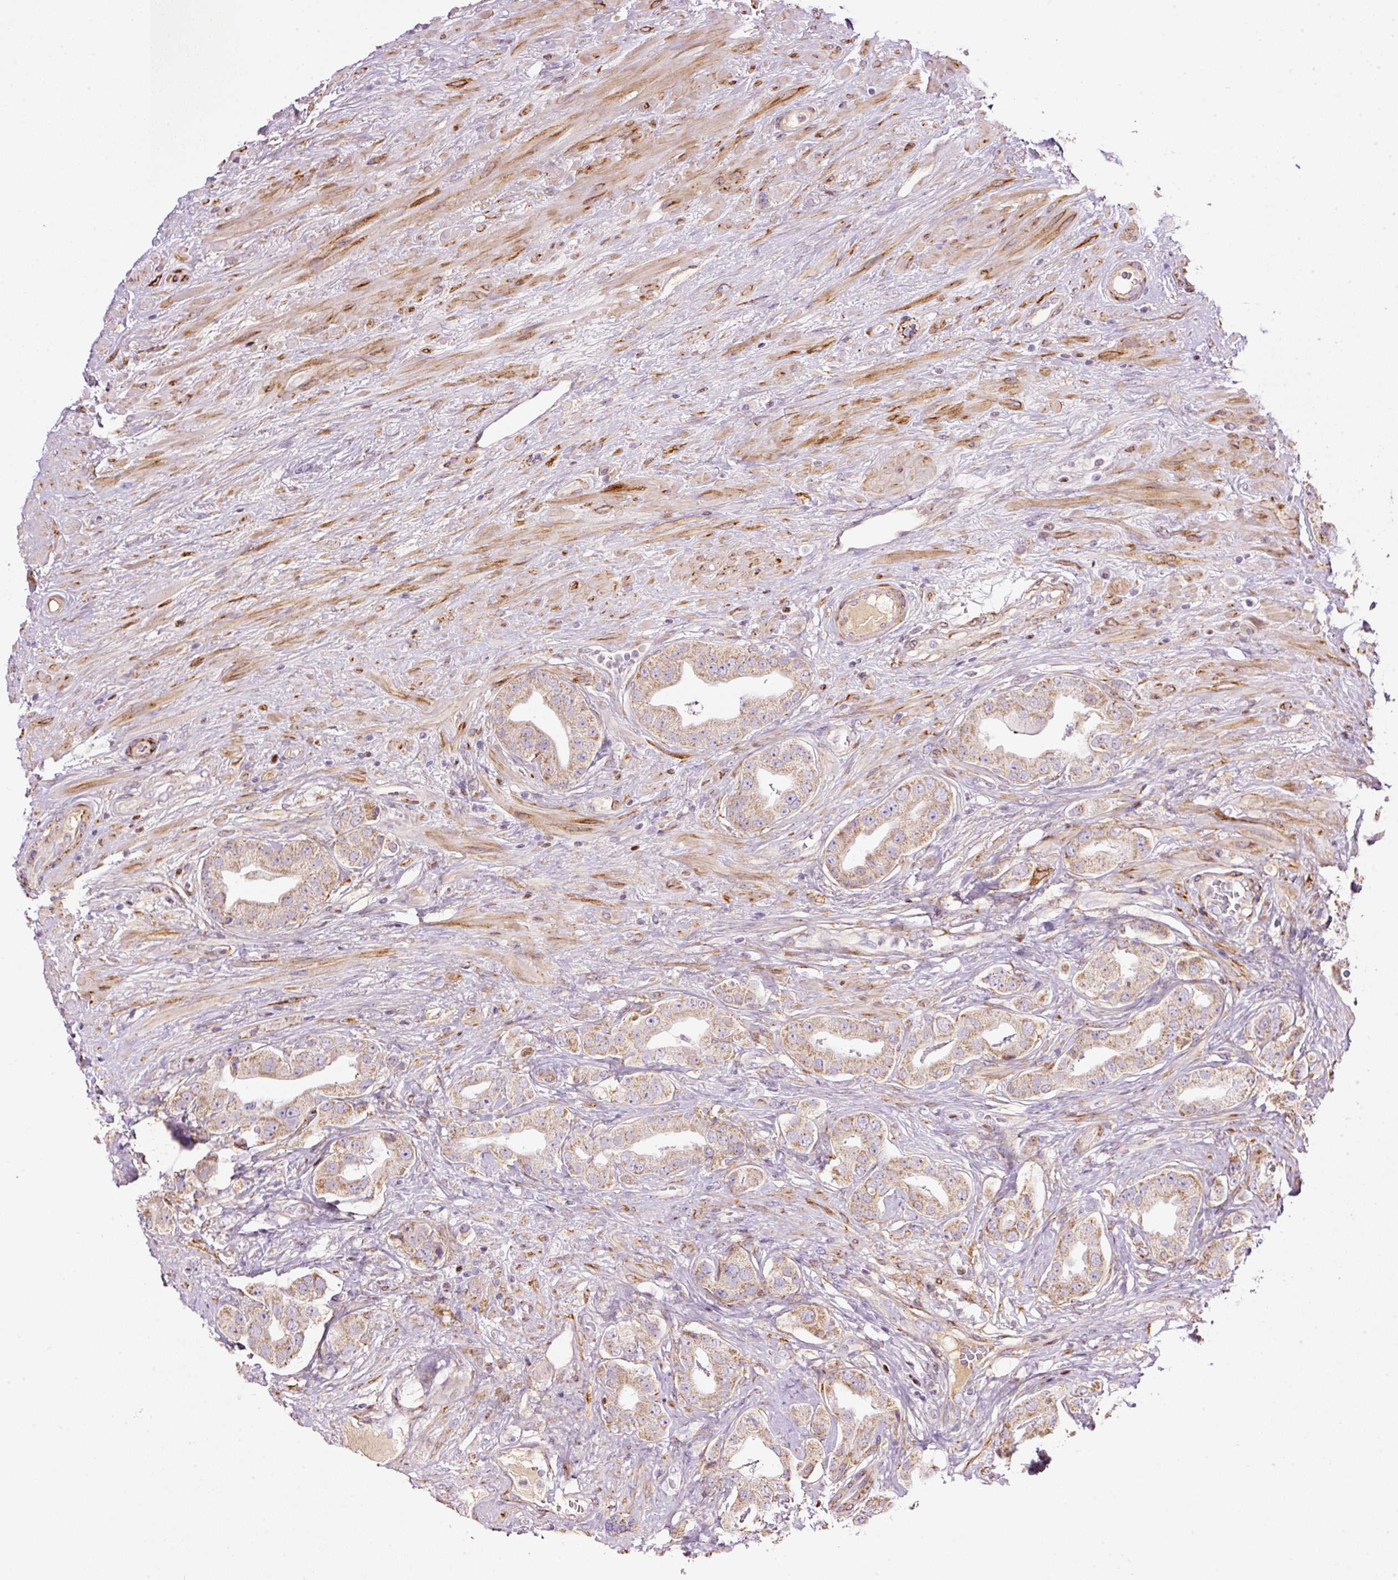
{"staining": {"intensity": "moderate", "quantity": ">75%", "location": "cytoplasmic/membranous"}, "tissue": "prostate cancer", "cell_type": "Tumor cells", "image_type": "cancer", "snomed": [{"axis": "morphology", "description": "Adenocarcinoma, High grade"}, {"axis": "topography", "description": "Prostate"}], "caption": "Prostate cancer (high-grade adenocarcinoma) was stained to show a protein in brown. There is medium levels of moderate cytoplasmic/membranous staining in approximately >75% of tumor cells.", "gene": "TMEM8B", "patient": {"sex": "male", "age": 63}}